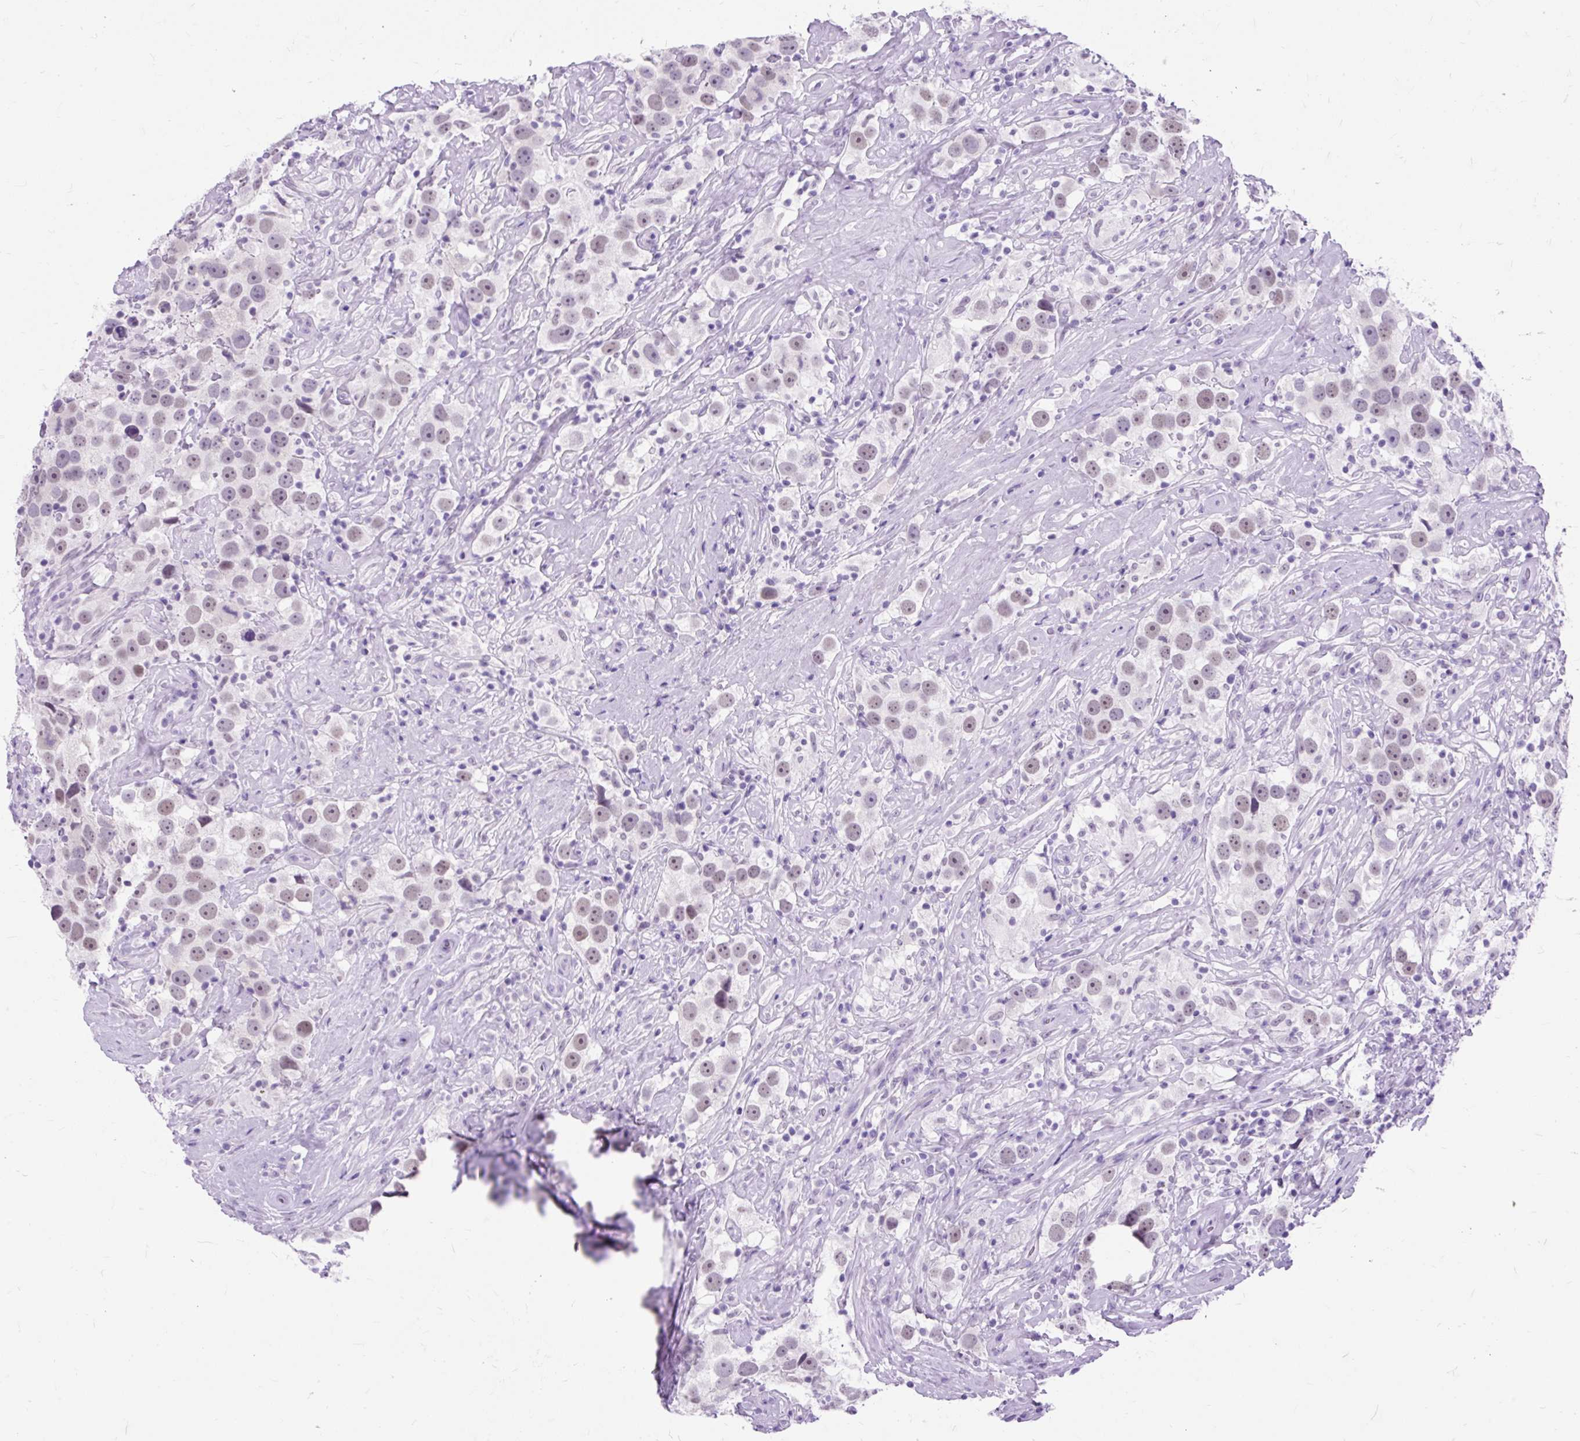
{"staining": {"intensity": "weak", "quantity": "25%-75%", "location": "nuclear"}, "tissue": "testis cancer", "cell_type": "Tumor cells", "image_type": "cancer", "snomed": [{"axis": "morphology", "description": "Seminoma, NOS"}, {"axis": "topography", "description": "Testis"}], "caption": "The image demonstrates staining of testis cancer (seminoma), revealing weak nuclear protein expression (brown color) within tumor cells.", "gene": "SCGB1A1", "patient": {"sex": "male", "age": 49}}